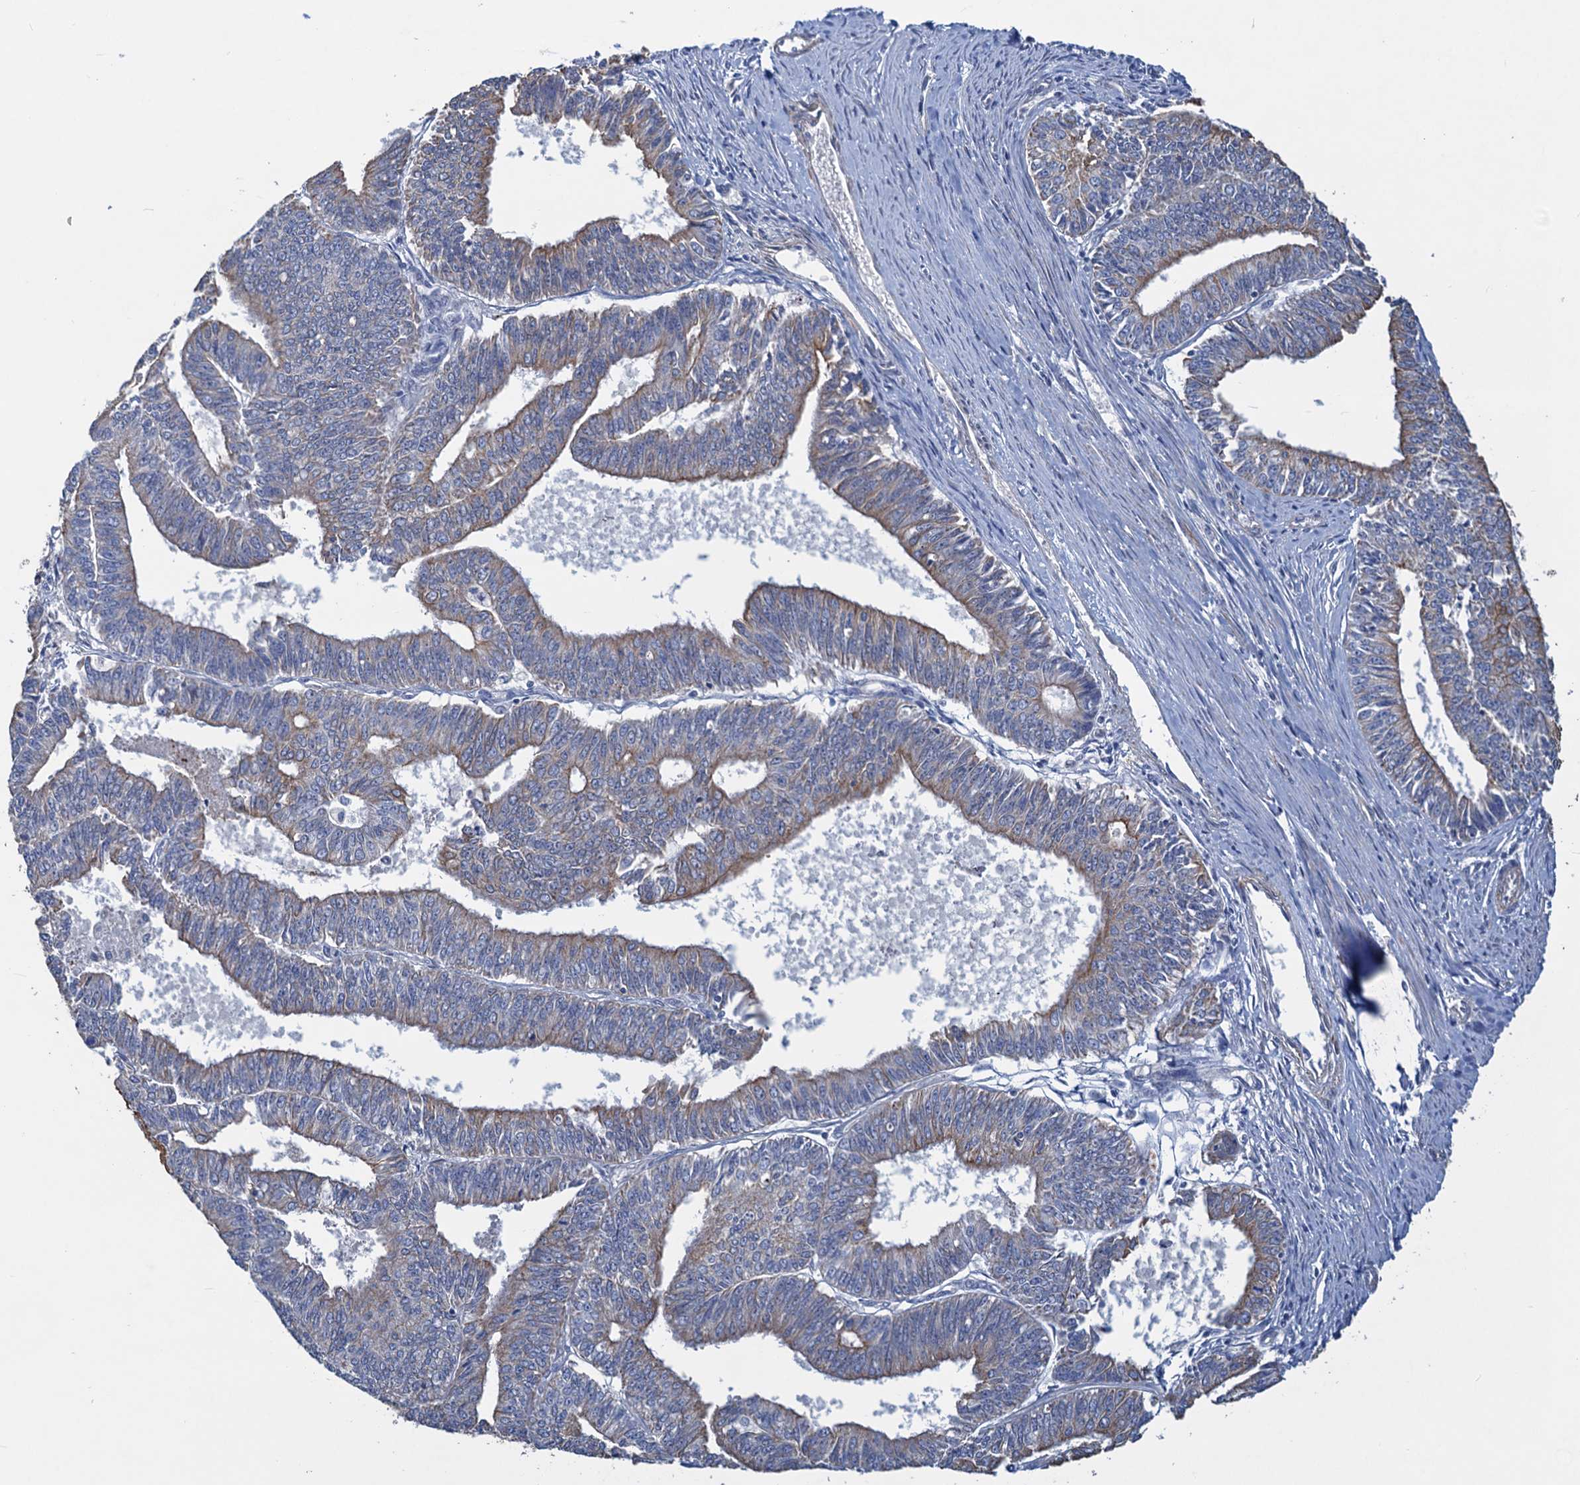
{"staining": {"intensity": "moderate", "quantity": "<25%", "location": "cytoplasmic/membranous"}, "tissue": "endometrial cancer", "cell_type": "Tumor cells", "image_type": "cancer", "snomed": [{"axis": "morphology", "description": "Adenocarcinoma, NOS"}, {"axis": "topography", "description": "Endometrium"}], "caption": "Brown immunohistochemical staining in endometrial cancer (adenocarcinoma) exhibits moderate cytoplasmic/membranous positivity in approximately <25% of tumor cells. The protein of interest is stained brown, and the nuclei are stained in blue (DAB (3,3'-diaminobenzidine) IHC with brightfield microscopy, high magnification).", "gene": "SMCO3", "patient": {"sex": "female", "age": 73}}